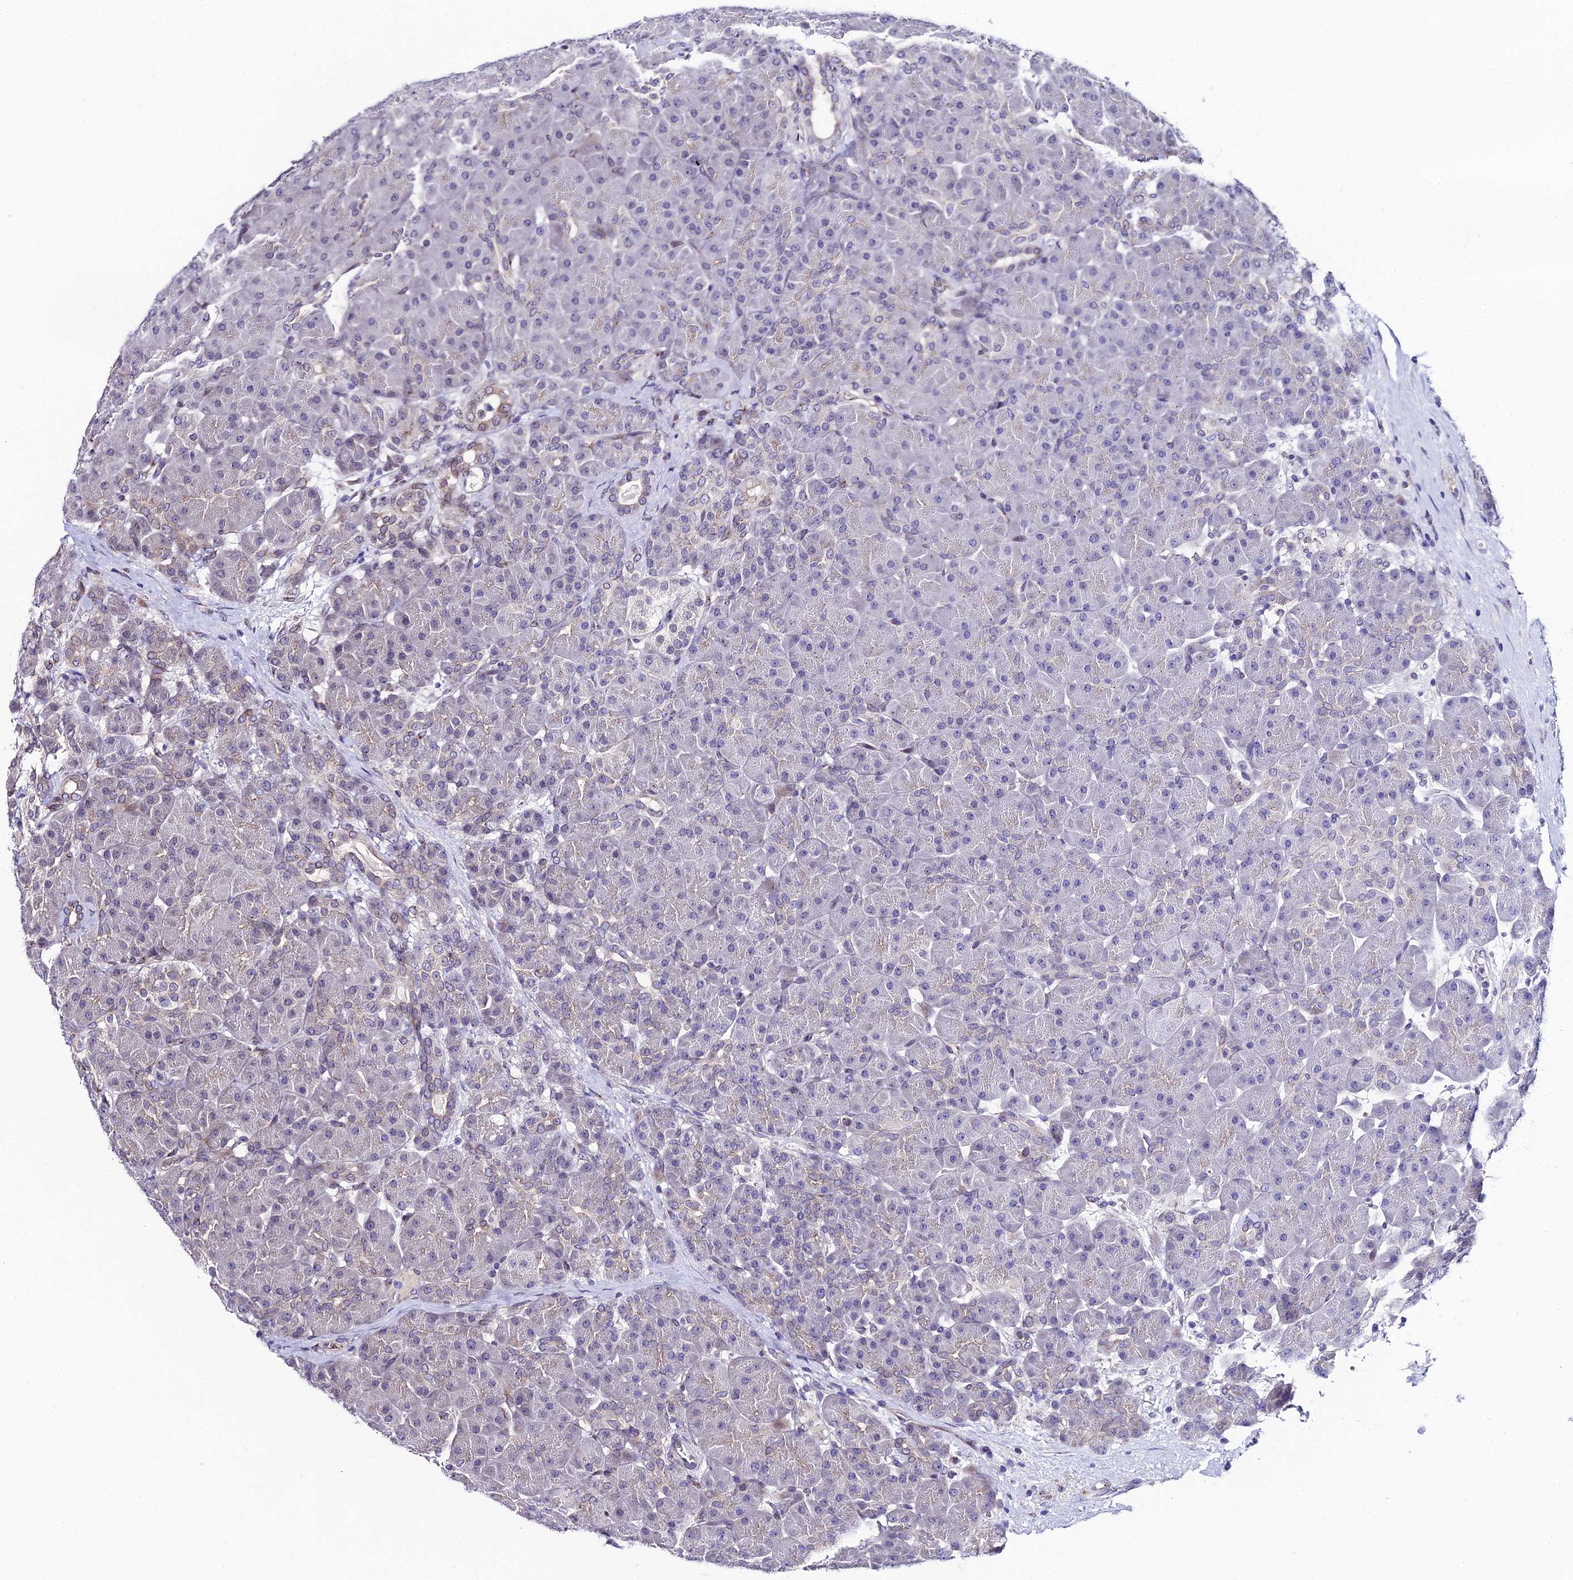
{"staining": {"intensity": "weak", "quantity": "<25%", "location": "cytoplasmic/membranous"}, "tissue": "pancreas", "cell_type": "Exocrine glandular cells", "image_type": "normal", "snomed": [{"axis": "morphology", "description": "Normal tissue, NOS"}, {"axis": "topography", "description": "Pancreas"}], "caption": "Micrograph shows no significant protein expression in exocrine glandular cells of benign pancreas.", "gene": "DDX19A", "patient": {"sex": "male", "age": 66}}